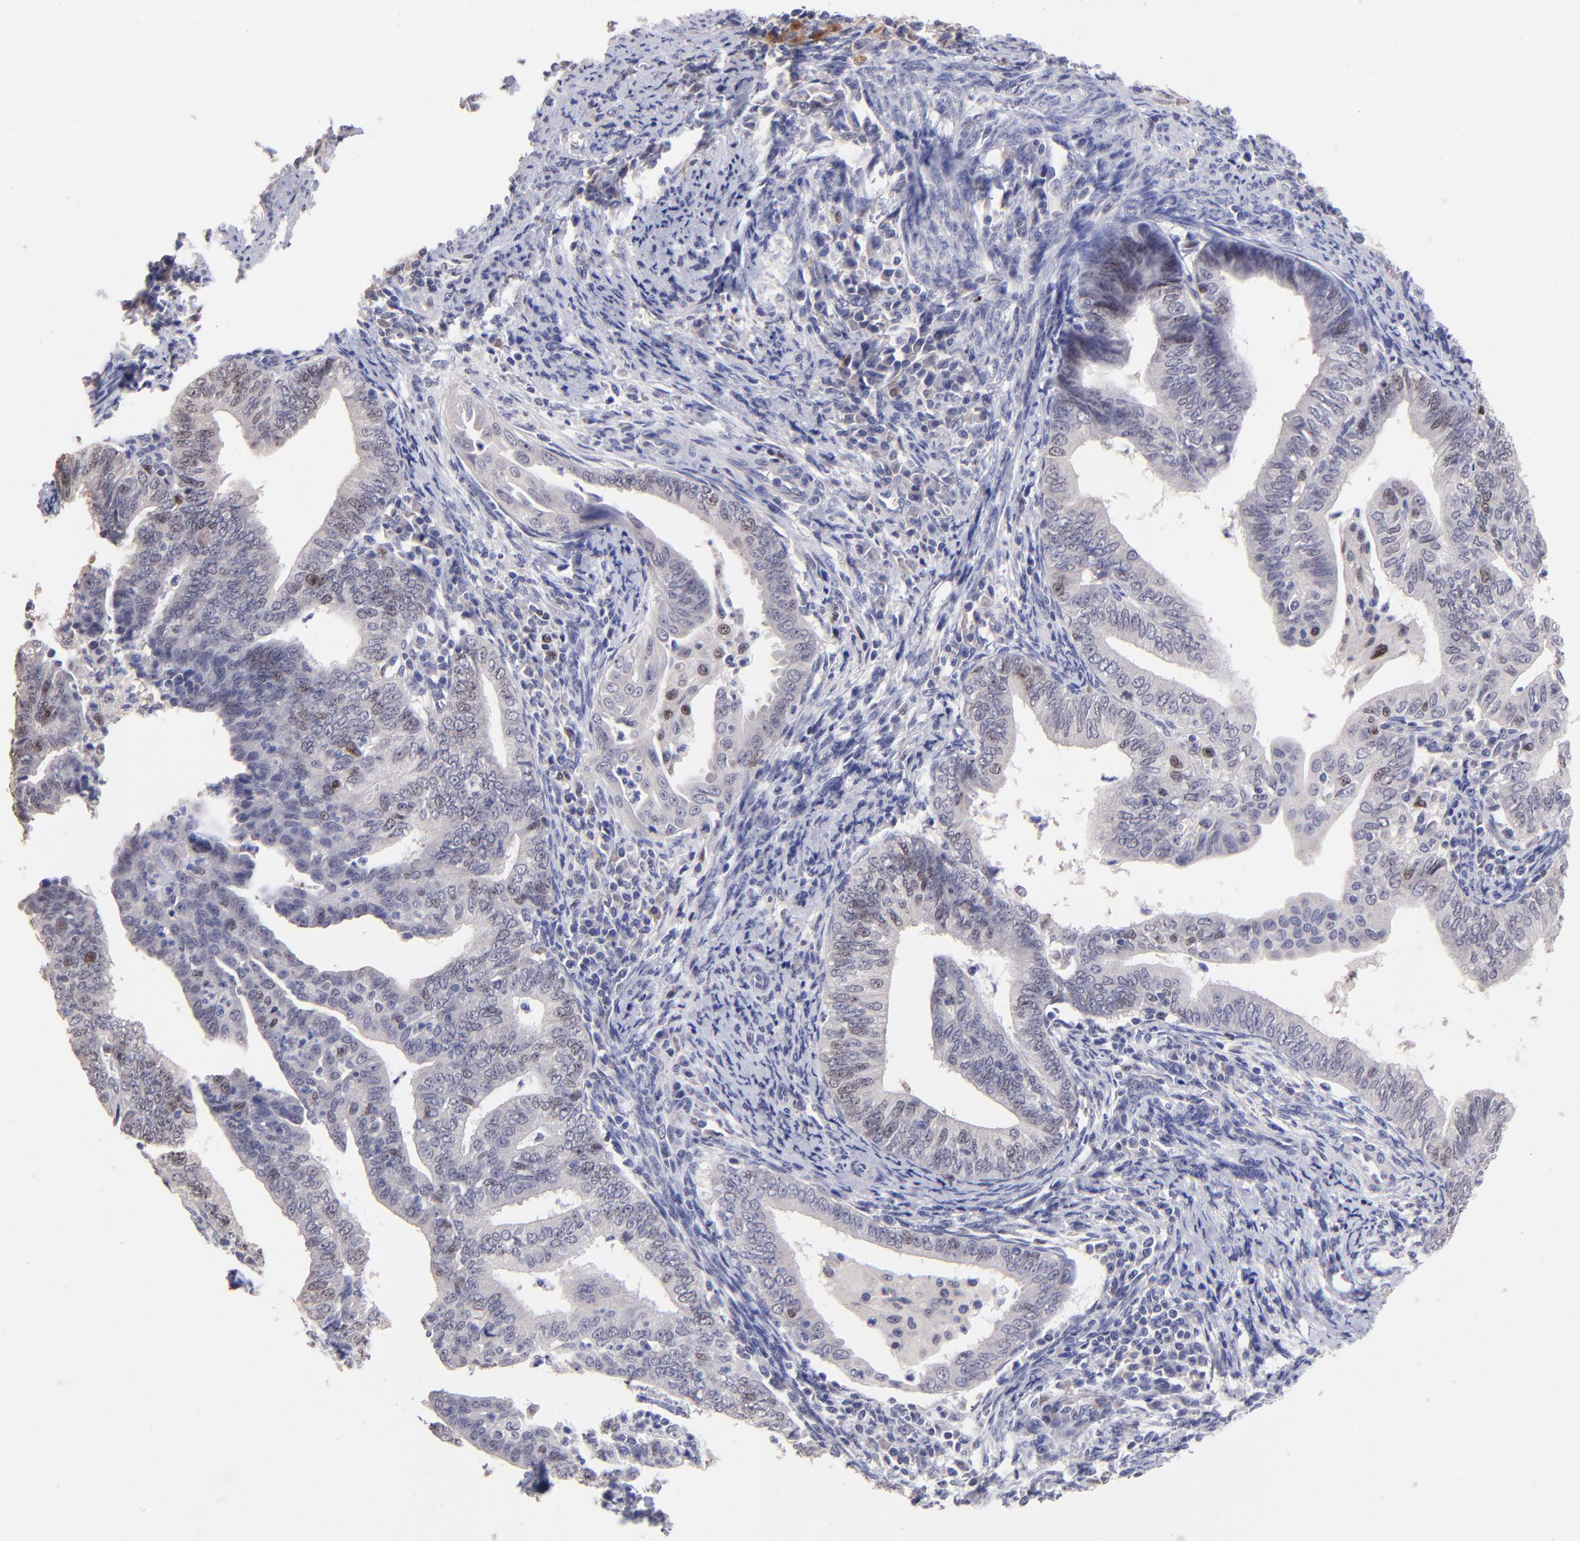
{"staining": {"intensity": "moderate", "quantity": "25%-75%", "location": "nuclear"}, "tissue": "endometrial cancer", "cell_type": "Tumor cells", "image_type": "cancer", "snomed": [{"axis": "morphology", "description": "Adenocarcinoma, NOS"}, {"axis": "topography", "description": "Endometrium"}], "caption": "Adenocarcinoma (endometrial) was stained to show a protein in brown. There is medium levels of moderate nuclear staining in approximately 25%-75% of tumor cells. The staining was performed using DAB to visualize the protein expression in brown, while the nuclei were stained in blue with hematoxylin (Magnification: 20x).", "gene": "DNMT1", "patient": {"sex": "female", "age": 66}}